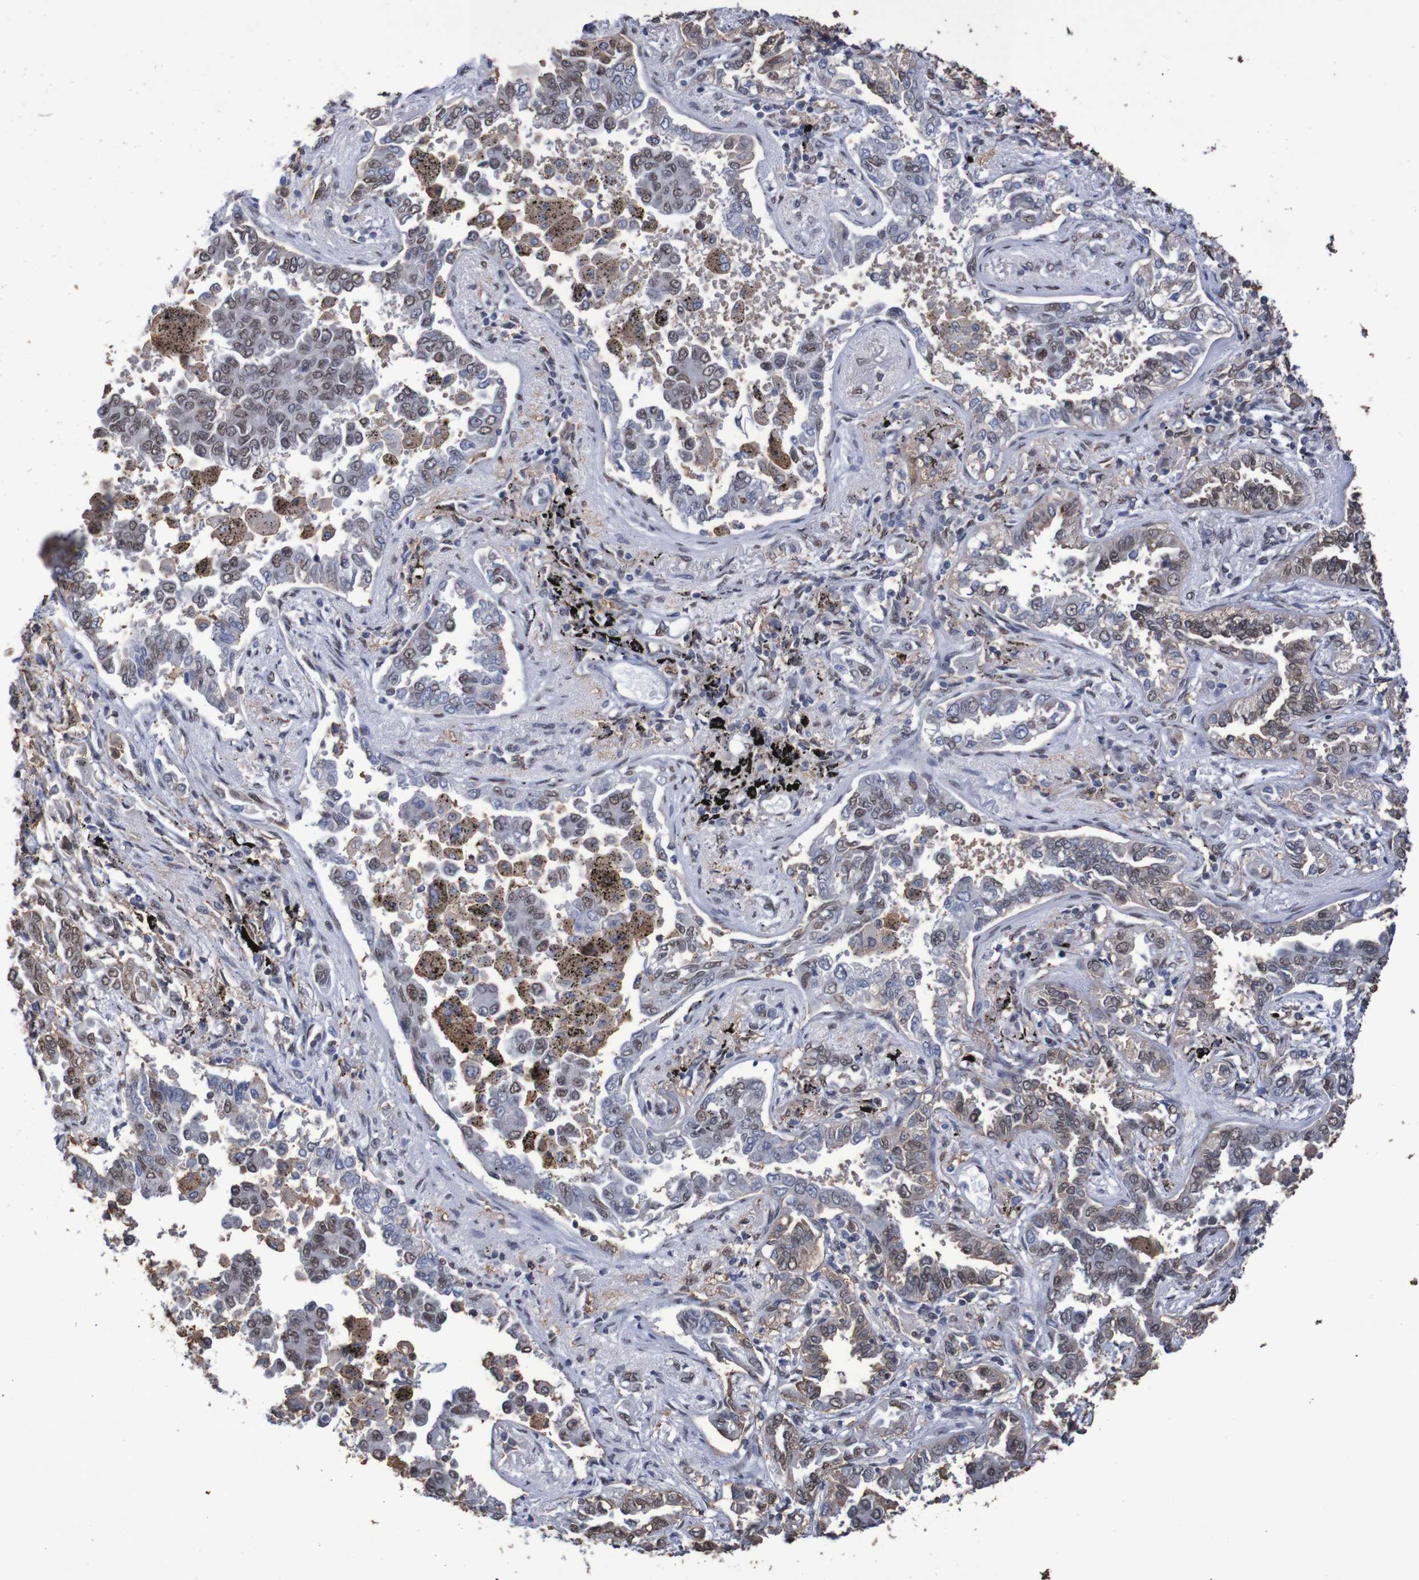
{"staining": {"intensity": "weak", "quantity": "25%-75%", "location": "nuclear"}, "tissue": "lung cancer", "cell_type": "Tumor cells", "image_type": "cancer", "snomed": [{"axis": "morphology", "description": "Normal tissue, NOS"}, {"axis": "morphology", "description": "Adenocarcinoma, NOS"}, {"axis": "topography", "description": "Lung"}], "caption": "Immunohistochemistry (IHC) photomicrograph of adenocarcinoma (lung) stained for a protein (brown), which displays low levels of weak nuclear positivity in approximately 25%-75% of tumor cells.", "gene": "MRTFB", "patient": {"sex": "male", "age": 59}}